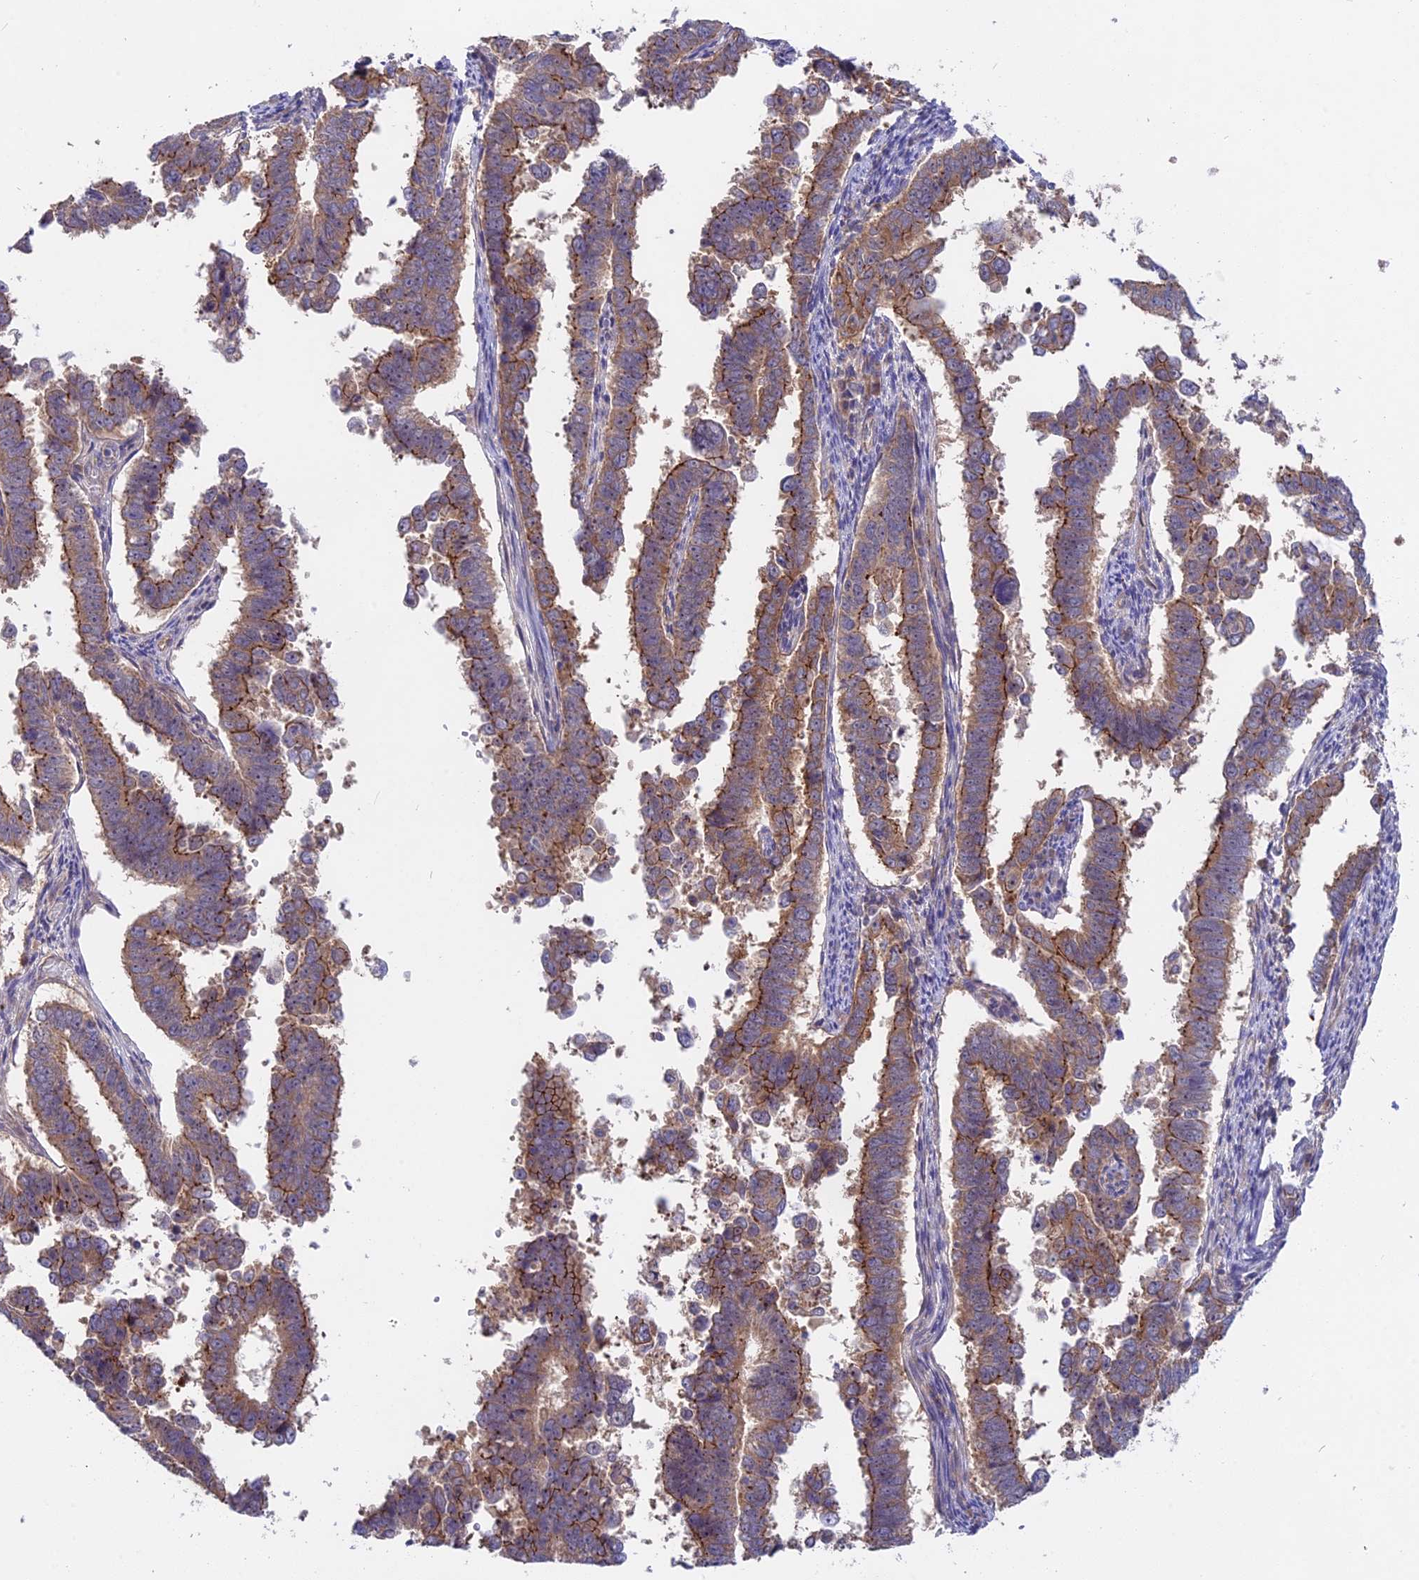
{"staining": {"intensity": "moderate", "quantity": ">75%", "location": "cytoplasmic/membranous"}, "tissue": "endometrial cancer", "cell_type": "Tumor cells", "image_type": "cancer", "snomed": [{"axis": "morphology", "description": "Adenocarcinoma, NOS"}, {"axis": "topography", "description": "Endometrium"}], "caption": "This is an image of immunohistochemistry (IHC) staining of endometrial cancer, which shows moderate expression in the cytoplasmic/membranous of tumor cells.", "gene": "TENT4B", "patient": {"sex": "female", "age": 75}}